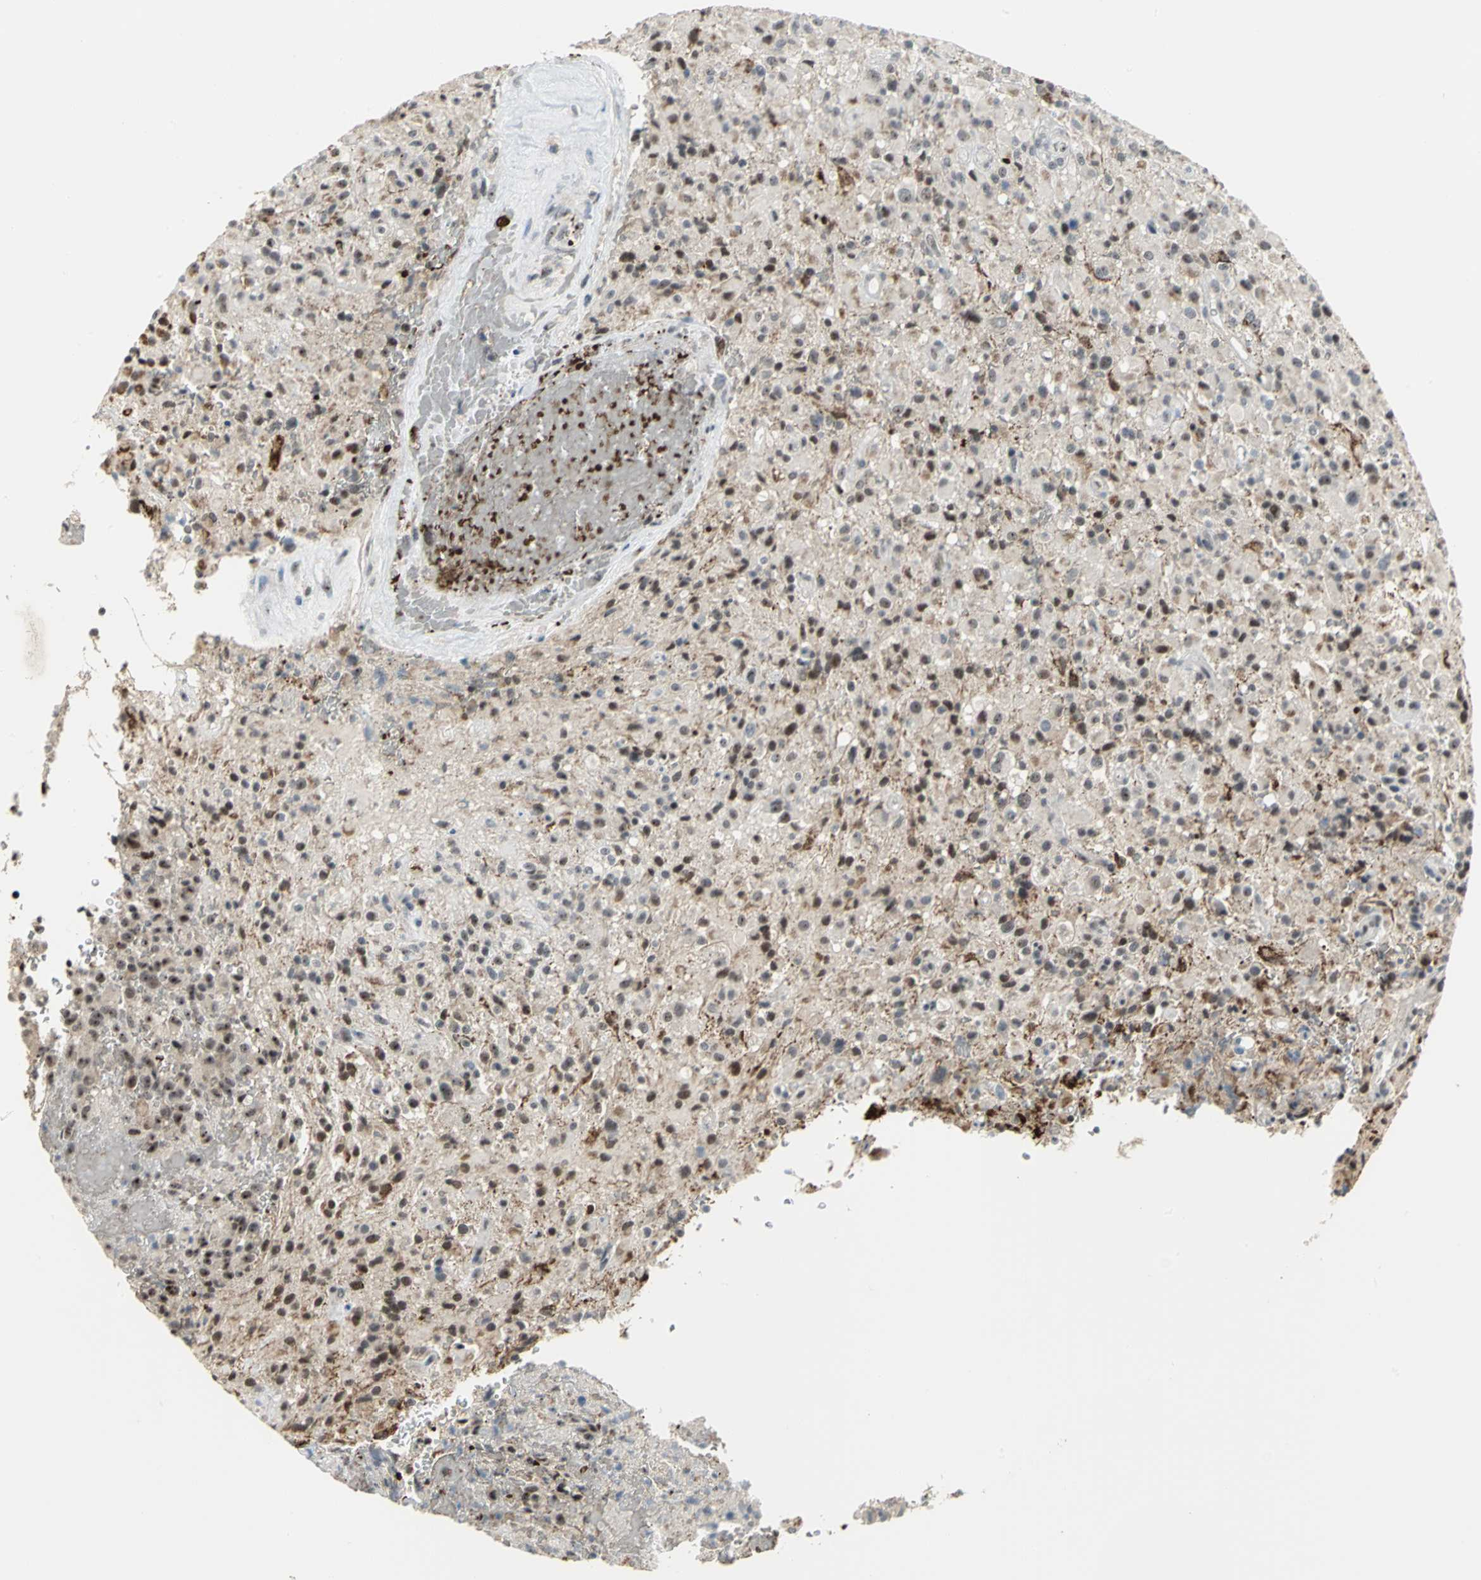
{"staining": {"intensity": "moderate", "quantity": ">75%", "location": "nuclear"}, "tissue": "glioma", "cell_type": "Tumor cells", "image_type": "cancer", "snomed": [{"axis": "morphology", "description": "Glioma, malignant, High grade"}, {"axis": "topography", "description": "Brain"}], "caption": "Immunohistochemical staining of glioma displays moderate nuclear protein expression in about >75% of tumor cells. The staining was performed using DAB, with brown indicating positive protein expression. Nuclei are stained blue with hematoxylin.", "gene": "GLI3", "patient": {"sex": "male", "age": 71}}